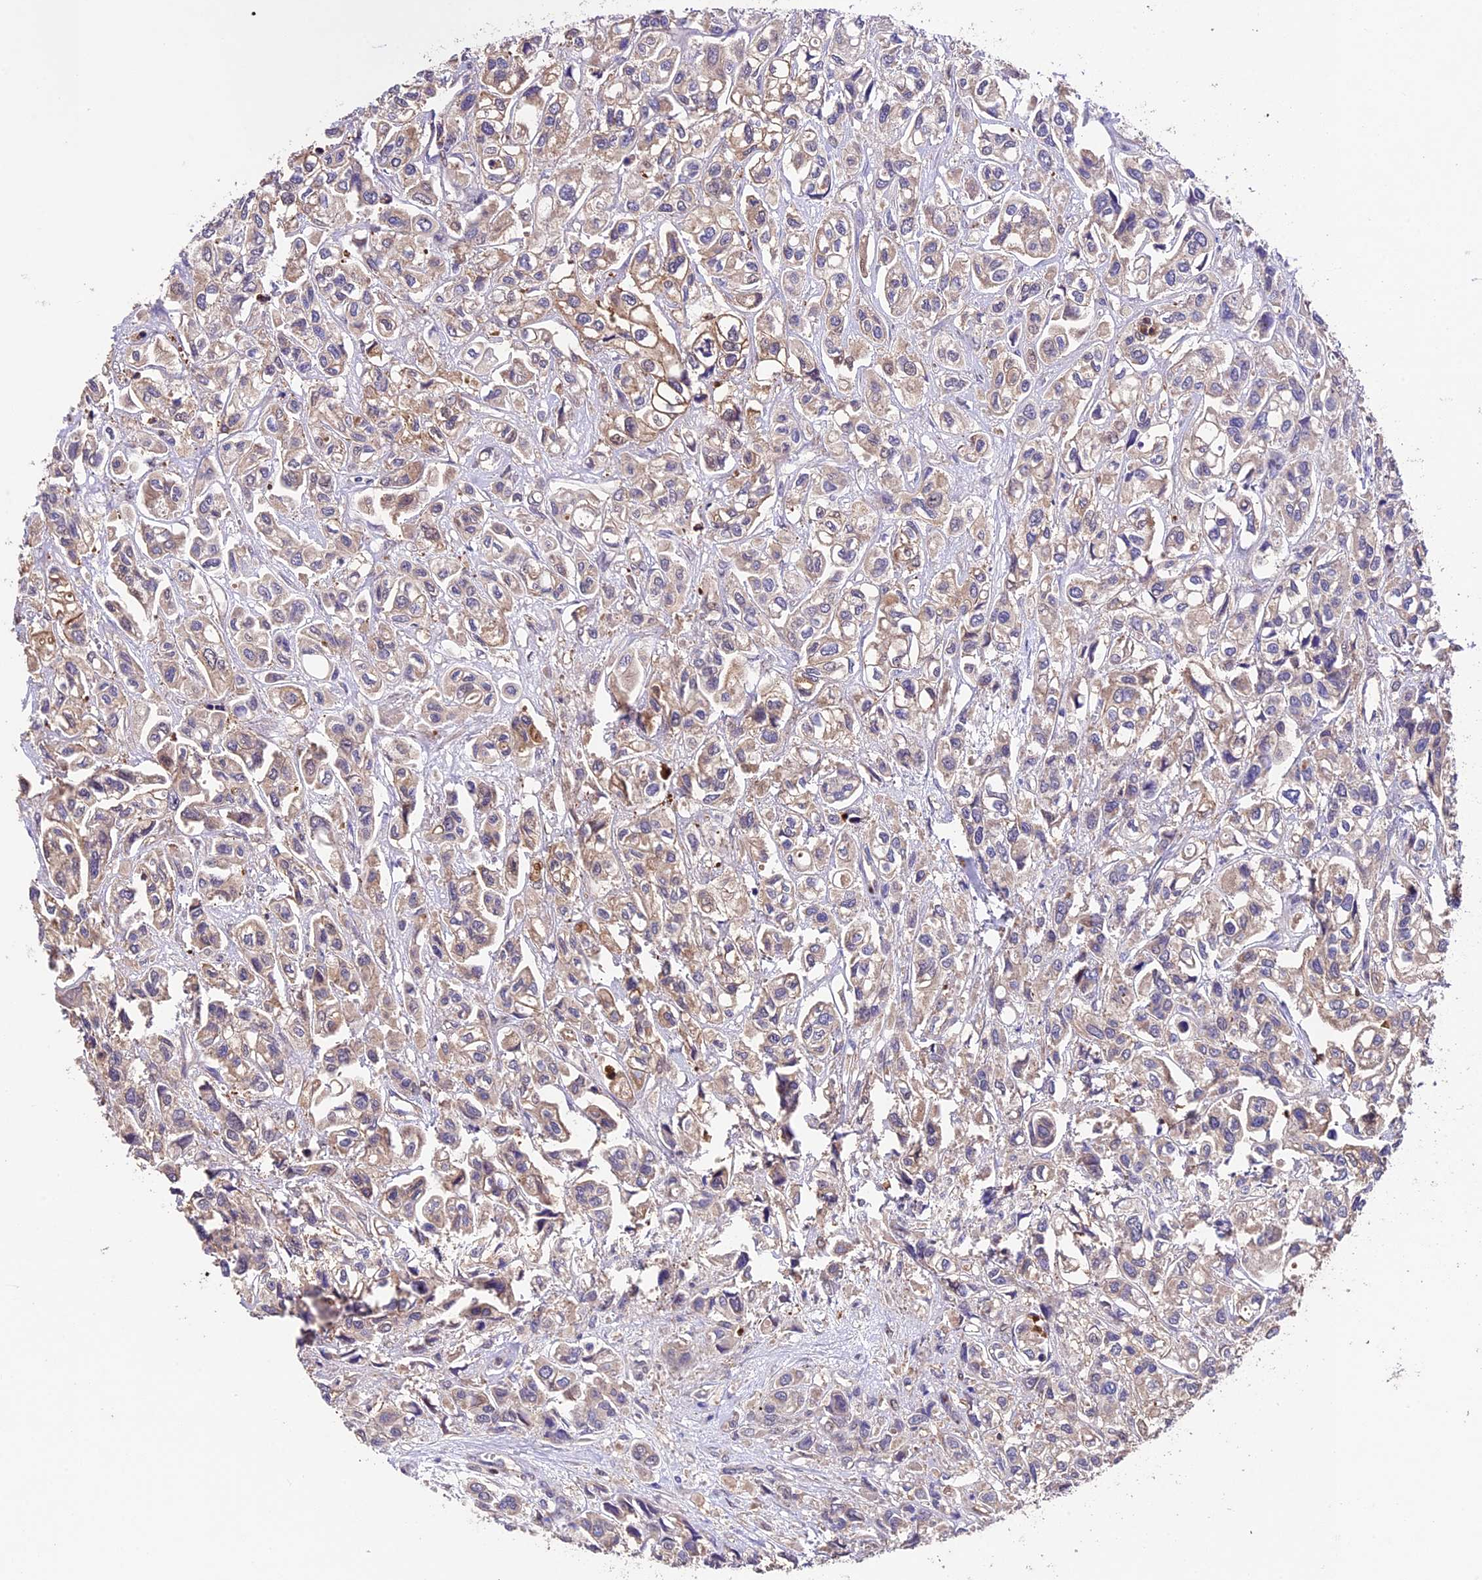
{"staining": {"intensity": "weak", "quantity": ">75%", "location": "cytoplasmic/membranous"}, "tissue": "urothelial cancer", "cell_type": "Tumor cells", "image_type": "cancer", "snomed": [{"axis": "morphology", "description": "Urothelial carcinoma, High grade"}, {"axis": "topography", "description": "Urinary bladder"}], "caption": "IHC (DAB) staining of human high-grade urothelial carcinoma shows weak cytoplasmic/membranous protein expression in about >75% of tumor cells.", "gene": "SBNO2", "patient": {"sex": "male", "age": 67}}